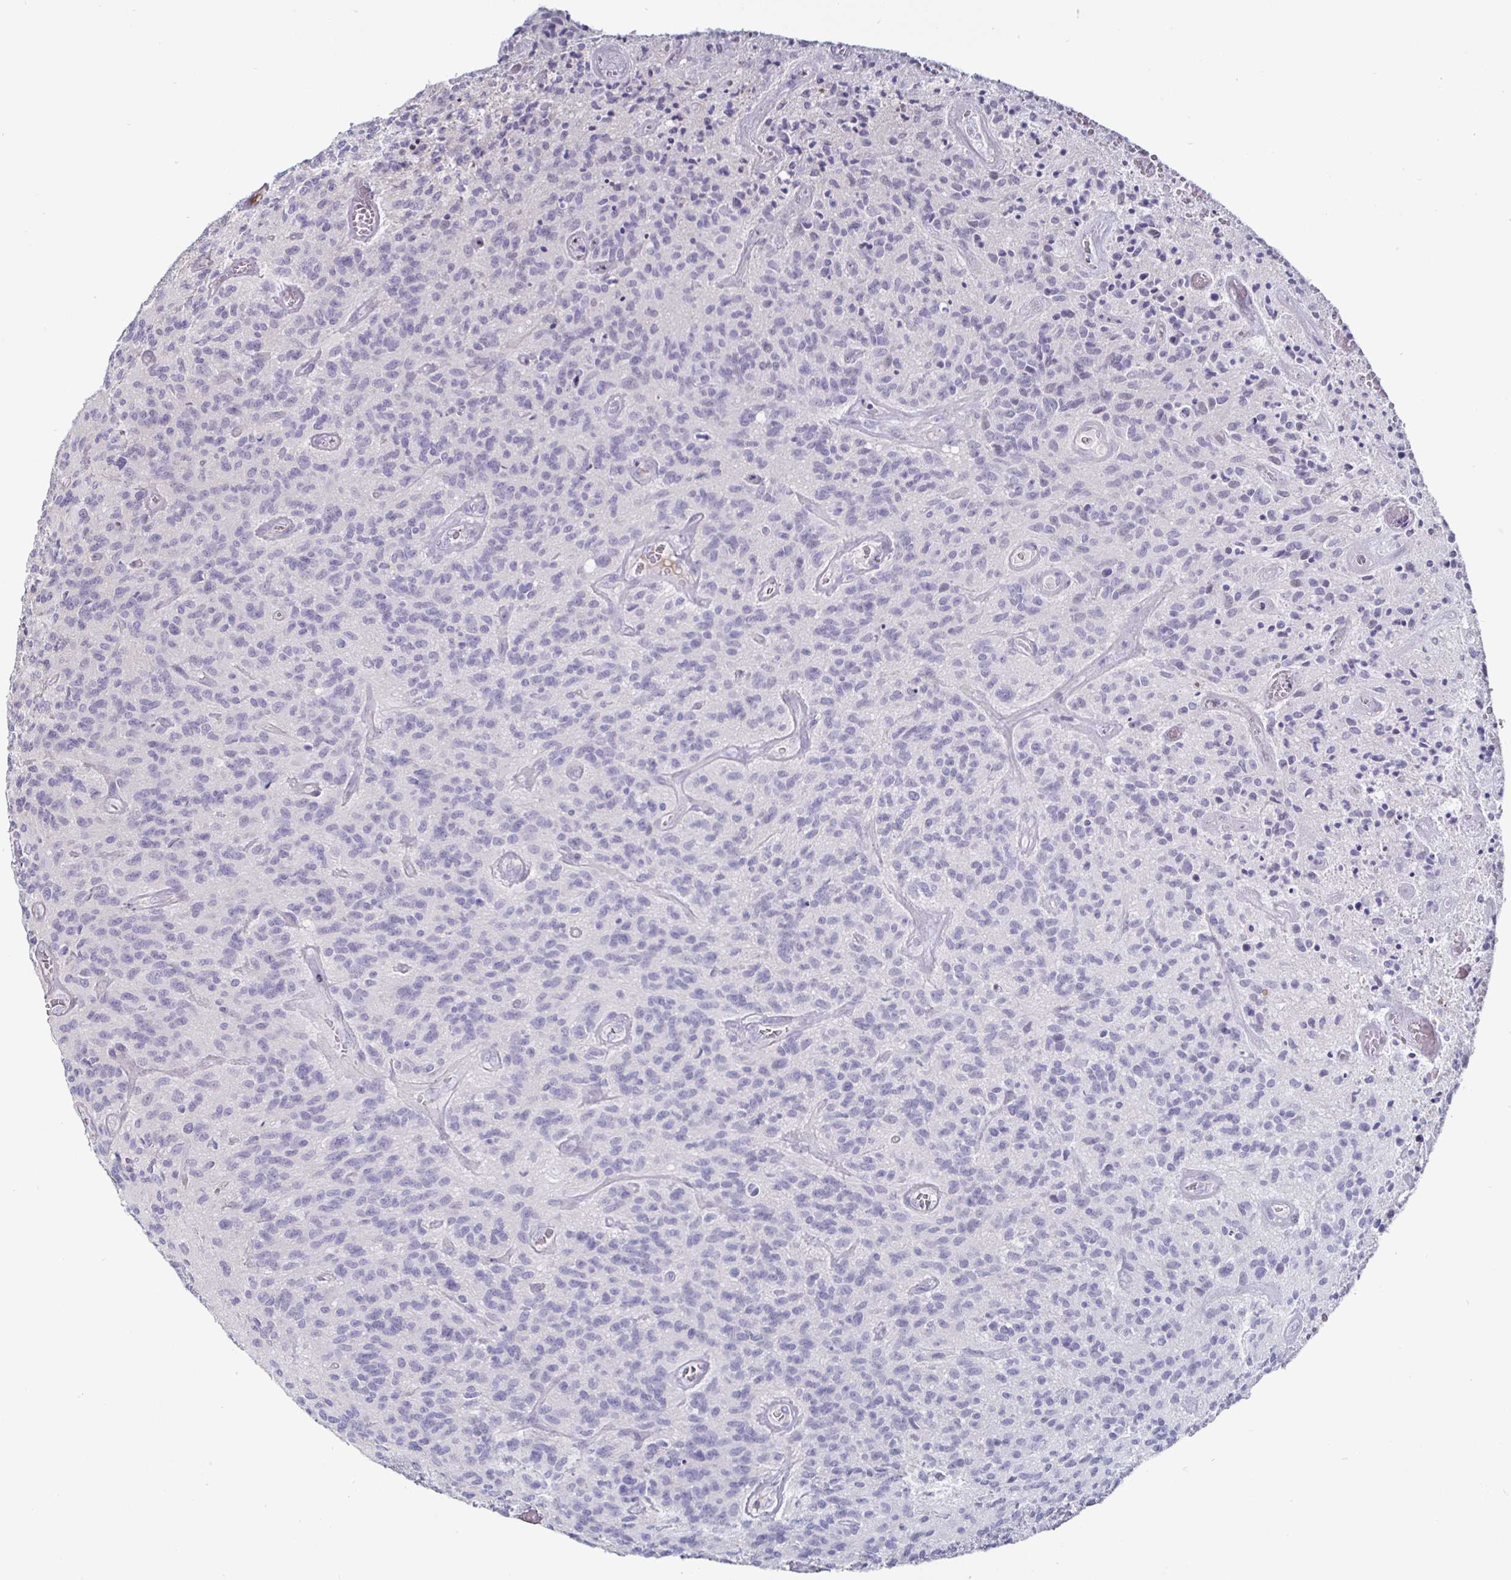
{"staining": {"intensity": "negative", "quantity": "none", "location": "none"}, "tissue": "glioma", "cell_type": "Tumor cells", "image_type": "cancer", "snomed": [{"axis": "morphology", "description": "Glioma, malignant, High grade"}, {"axis": "topography", "description": "Brain"}], "caption": "Tumor cells are negative for brown protein staining in malignant high-grade glioma.", "gene": "OOSP2", "patient": {"sex": "male", "age": 76}}